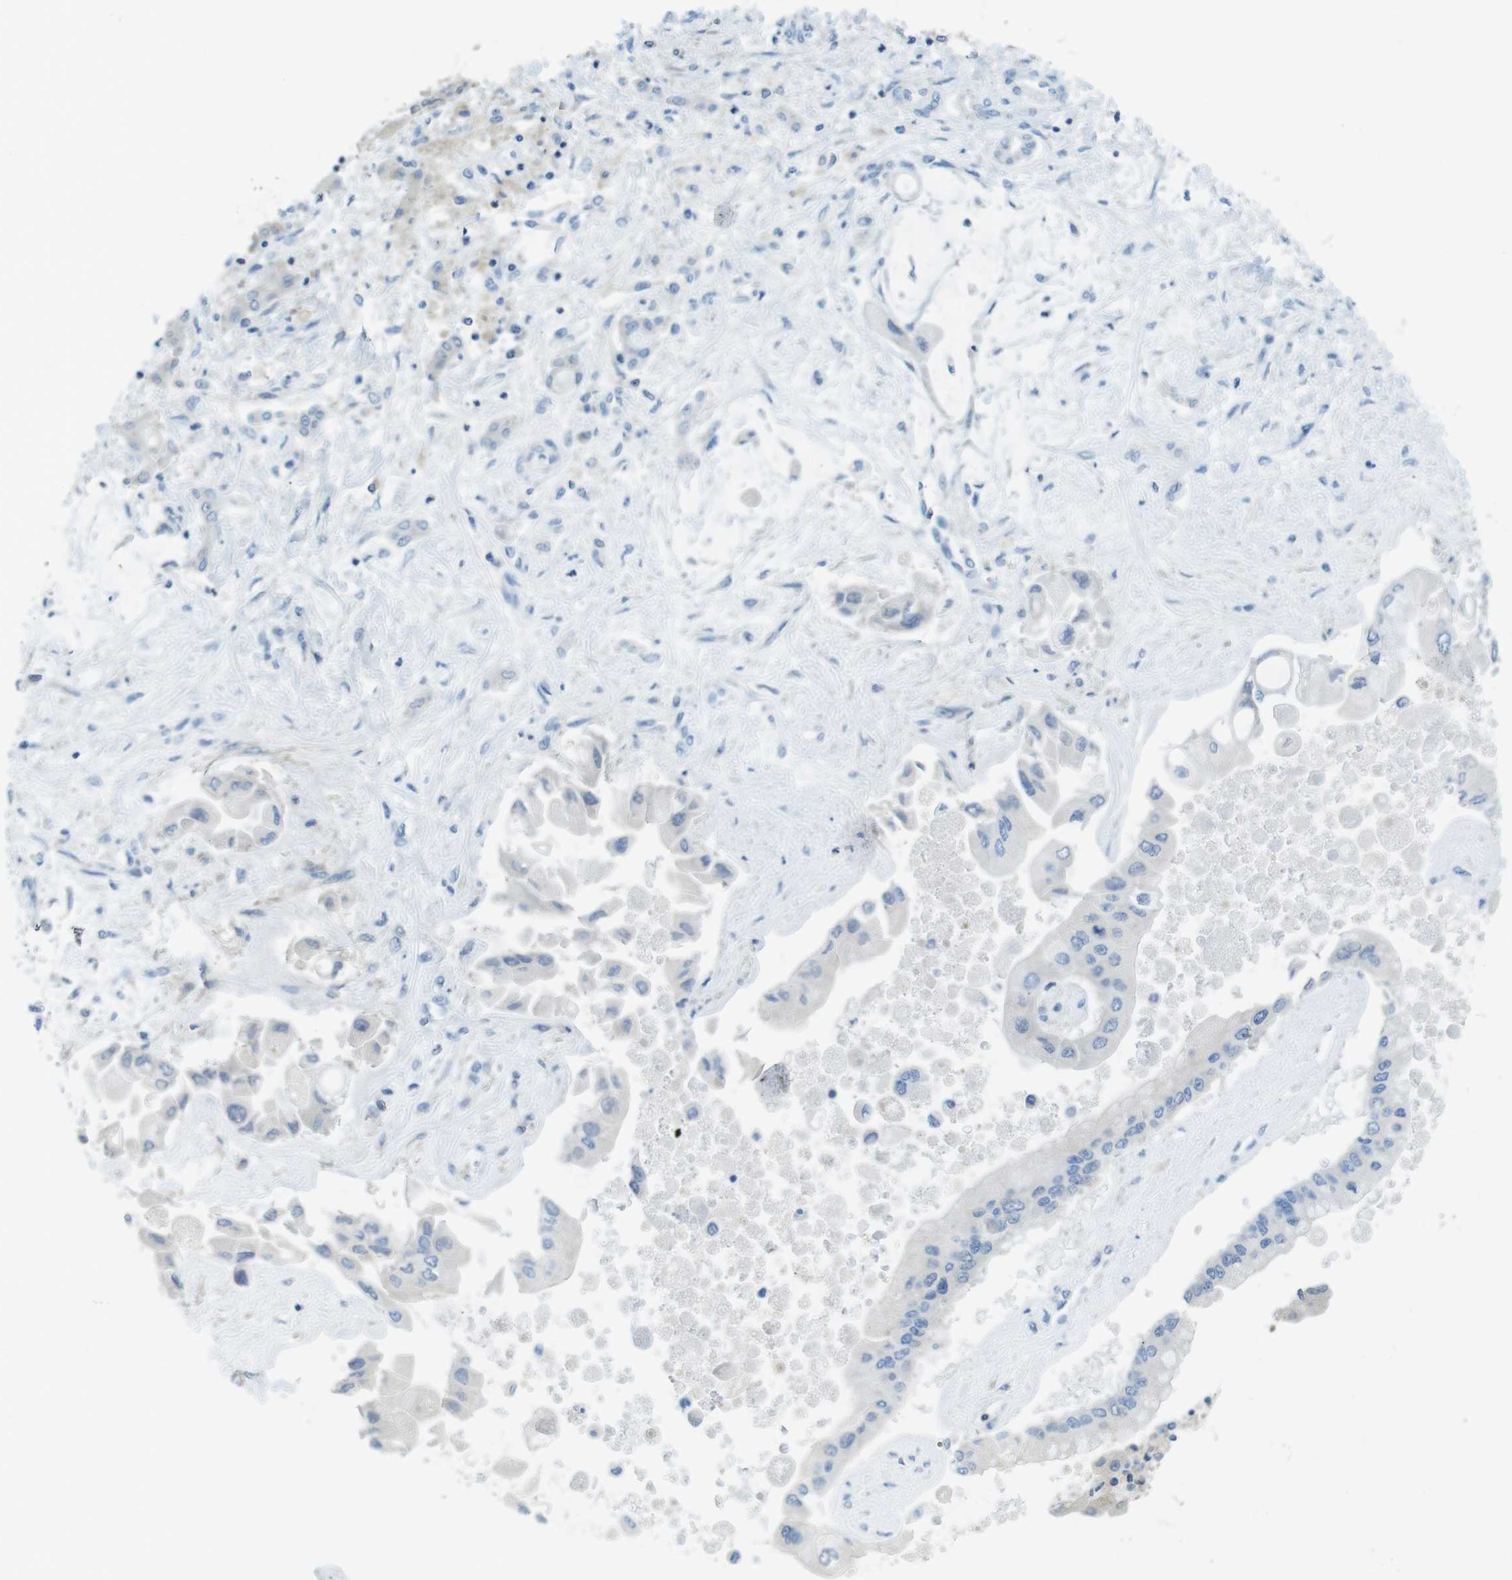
{"staining": {"intensity": "negative", "quantity": "none", "location": "none"}, "tissue": "liver cancer", "cell_type": "Tumor cells", "image_type": "cancer", "snomed": [{"axis": "morphology", "description": "Cholangiocarcinoma"}, {"axis": "topography", "description": "Liver"}], "caption": "A histopathology image of liver cancer stained for a protein shows no brown staining in tumor cells. (Stains: DAB (3,3'-diaminobenzidine) immunohistochemistry (IHC) with hematoxylin counter stain, Microscopy: brightfield microscopy at high magnification).", "gene": "ASIC5", "patient": {"sex": "male", "age": 50}}